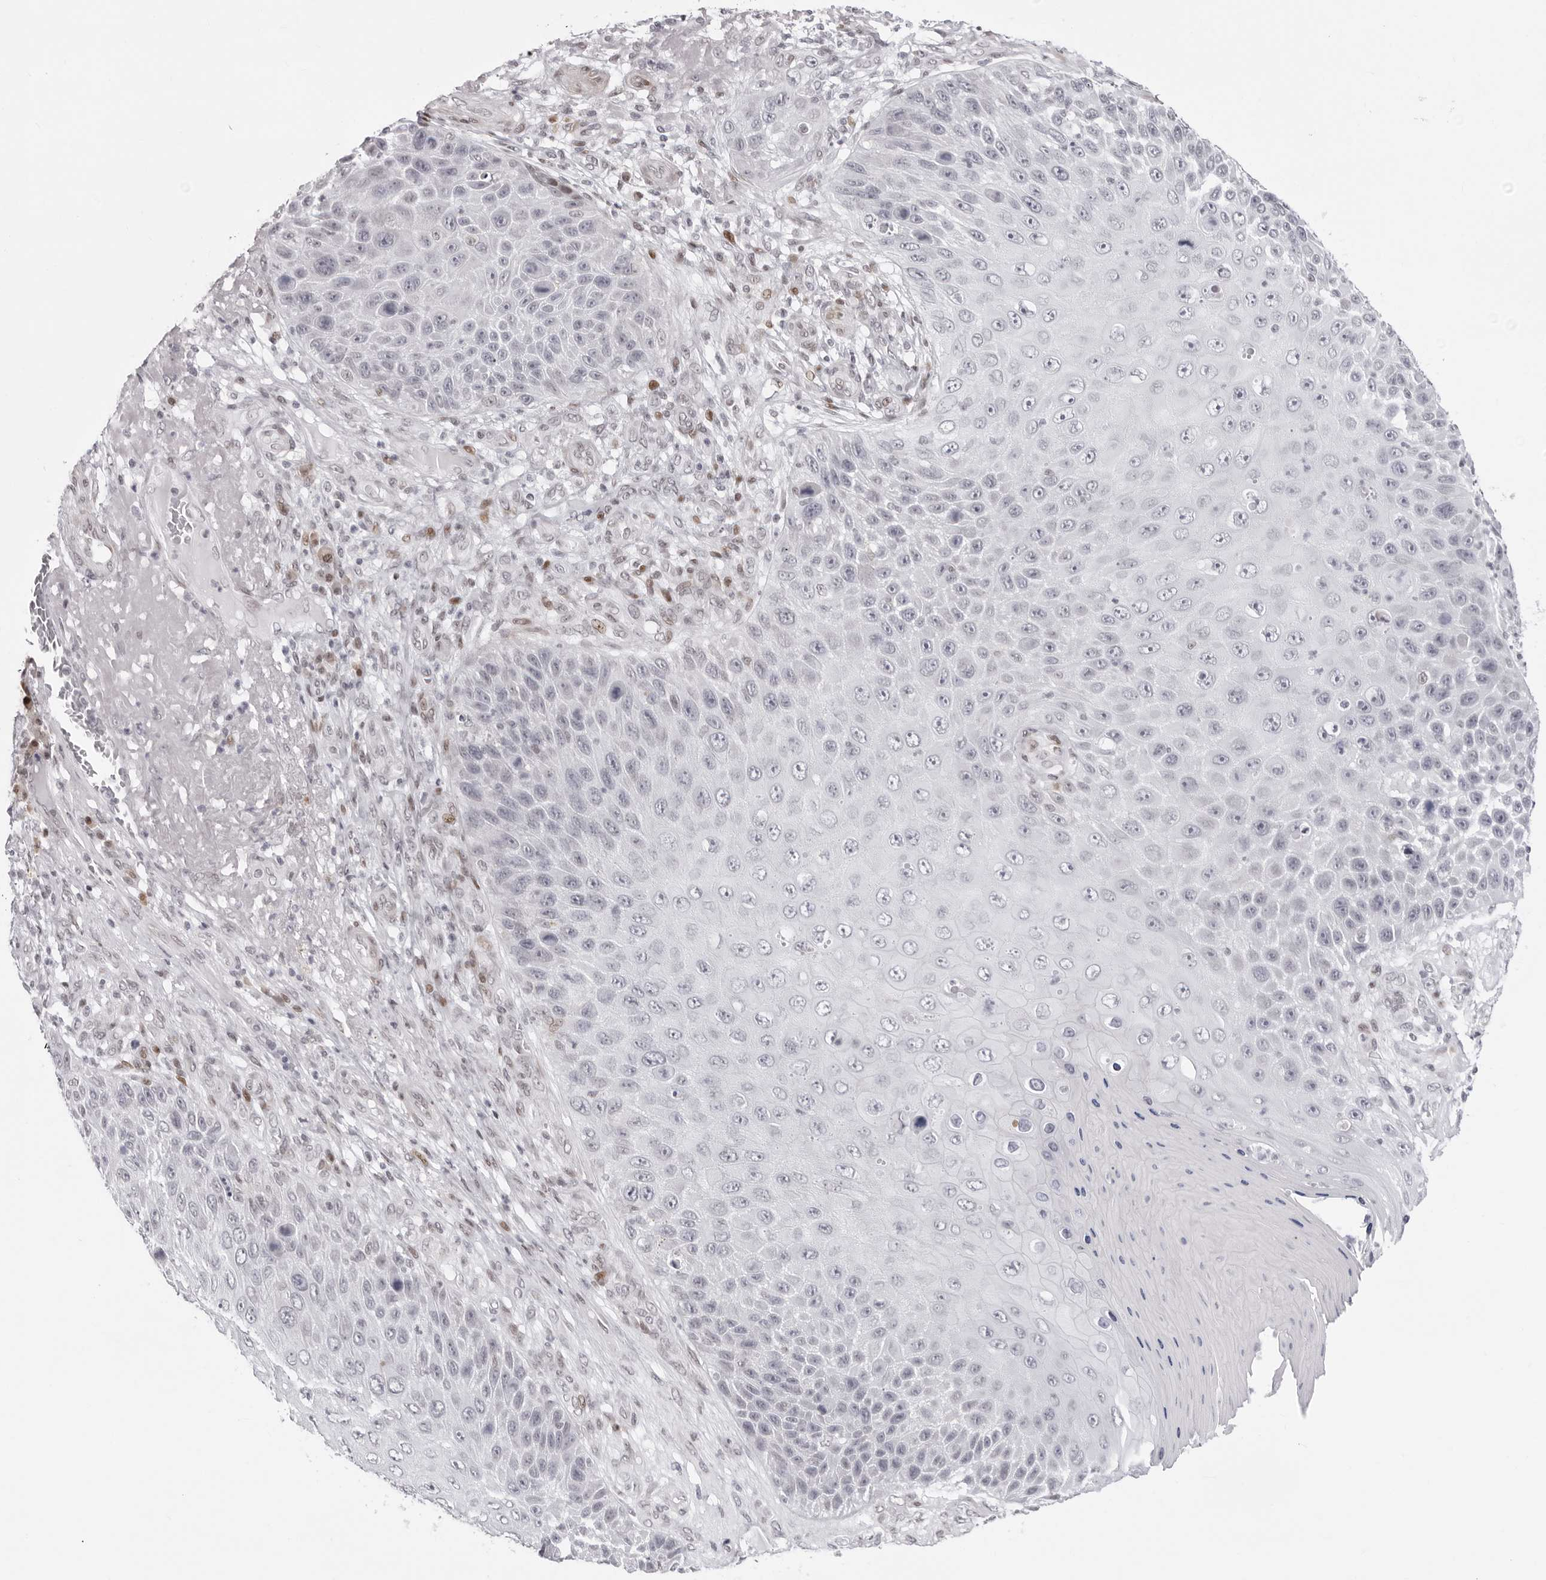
{"staining": {"intensity": "negative", "quantity": "none", "location": "none"}, "tissue": "skin cancer", "cell_type": "Tumor cells", "image_type": "cancer", "snomed": [{"axis": "morphology", "description": "Squamous cell carcinoma, NOS"}, {"axis": "topography", "description": "Skin"}], "caption": "High power microscopy micrograph of an IHC photomicrograph of skin cancer, revealing no significant expression in tumor cells.", "gene": "NTPCR", "patient": {"sex": "female", "age": 88}}